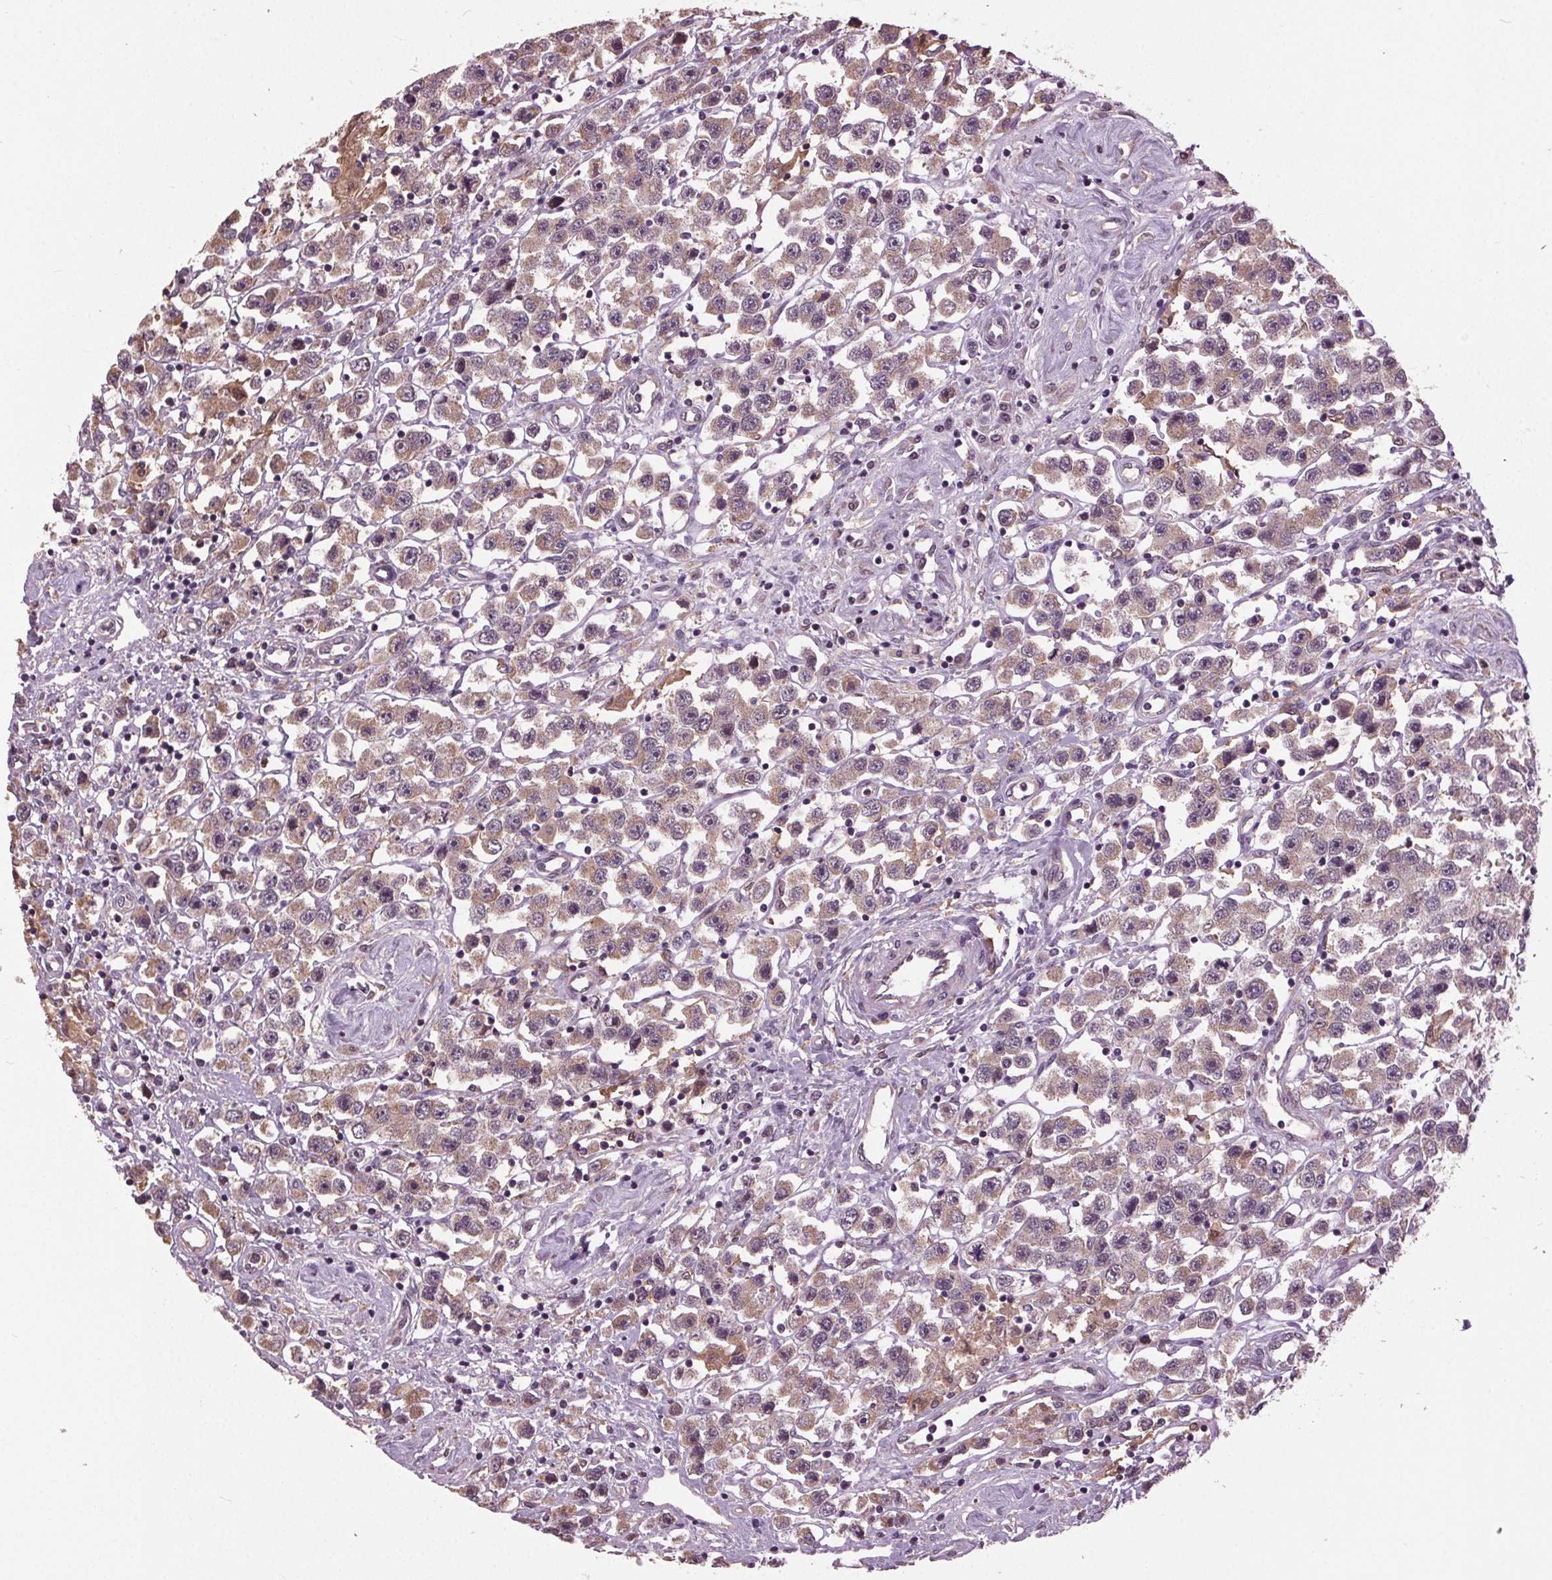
{"staining": {"intensity": "moderate", "quantity": ">75%", "location": "cytoplasmic/membranous,nuclear"}, "tissue": "testis cancer", "cell_type": "Tumor cells", "image_type": "cancer", "snomed": [{"axis": "morphology", "description": "Seminoma, NOS"}, {"axis": "topography", "description": "Testis"}], "caption": "Moderate cytoplasmic/membranous and nuclear protein expression is seen in about >75% of tumor cells in testis seminoma. (DAB IHC with brightfield microscopy, high magnification).", "gene": "BSDC1", "patient": {"sex": "male", "age": 45}}